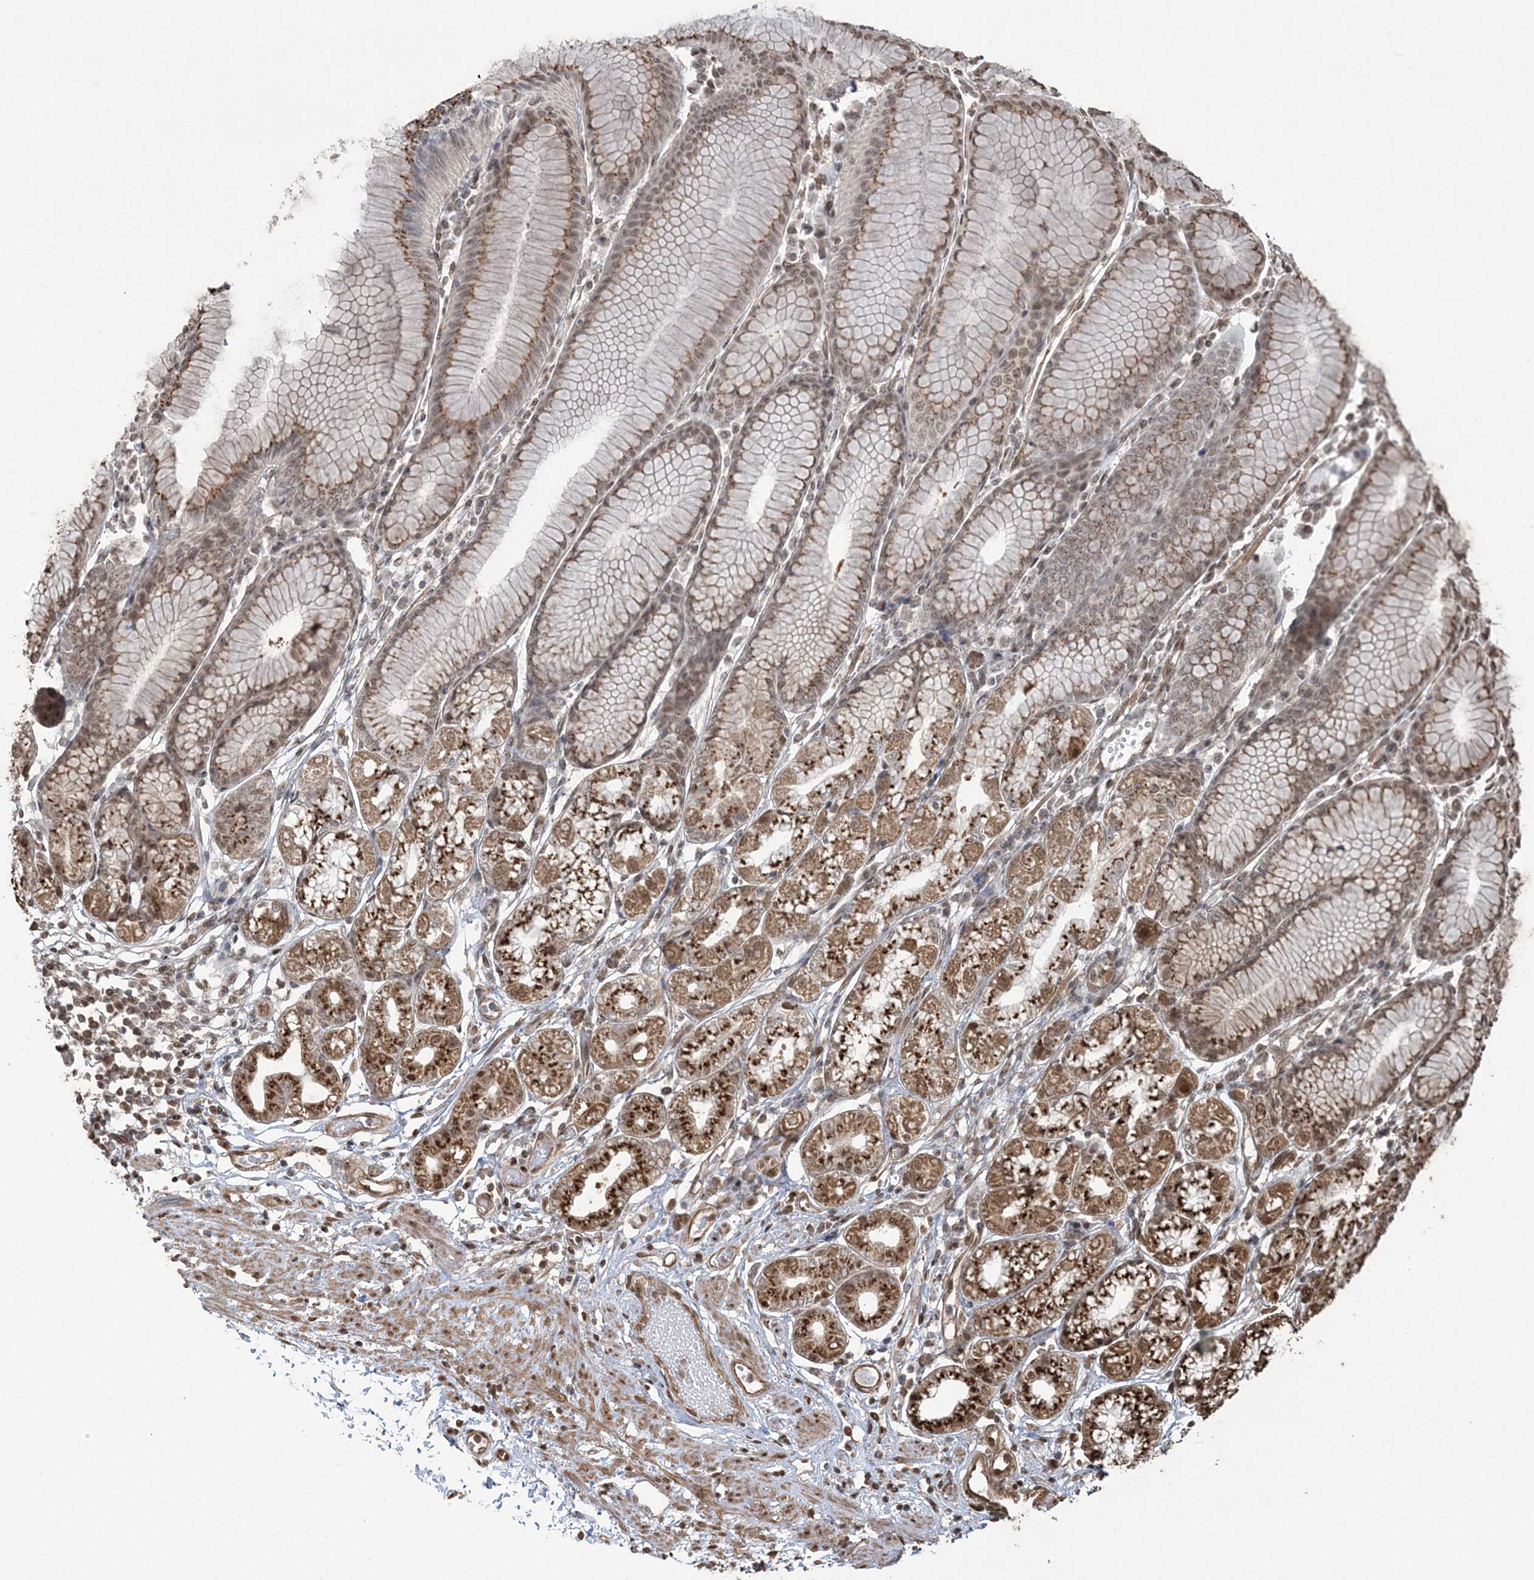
{"staining": {"intensity": "strong", "quantity": ">75%", "location": "cytoplasmic/membranous,nuclear"}, "tissue": "stomach", "cell_type": "Glandular cells", "image_type": "normal", "snomed": [{"axis": "morphology", "description": "Normal tissue, NOS"}, {"axis": "topography", "description": "Stomach"}], "caption": "A photomicrograph showing strong cytoplasmic/membranous,nuclear positivity in about >75% of glandular cells in normal stomach, as visualized by brown immunohistochemical staining.", "gene": "ZNF839", "patient": {"sex": "female", "age": 57}}